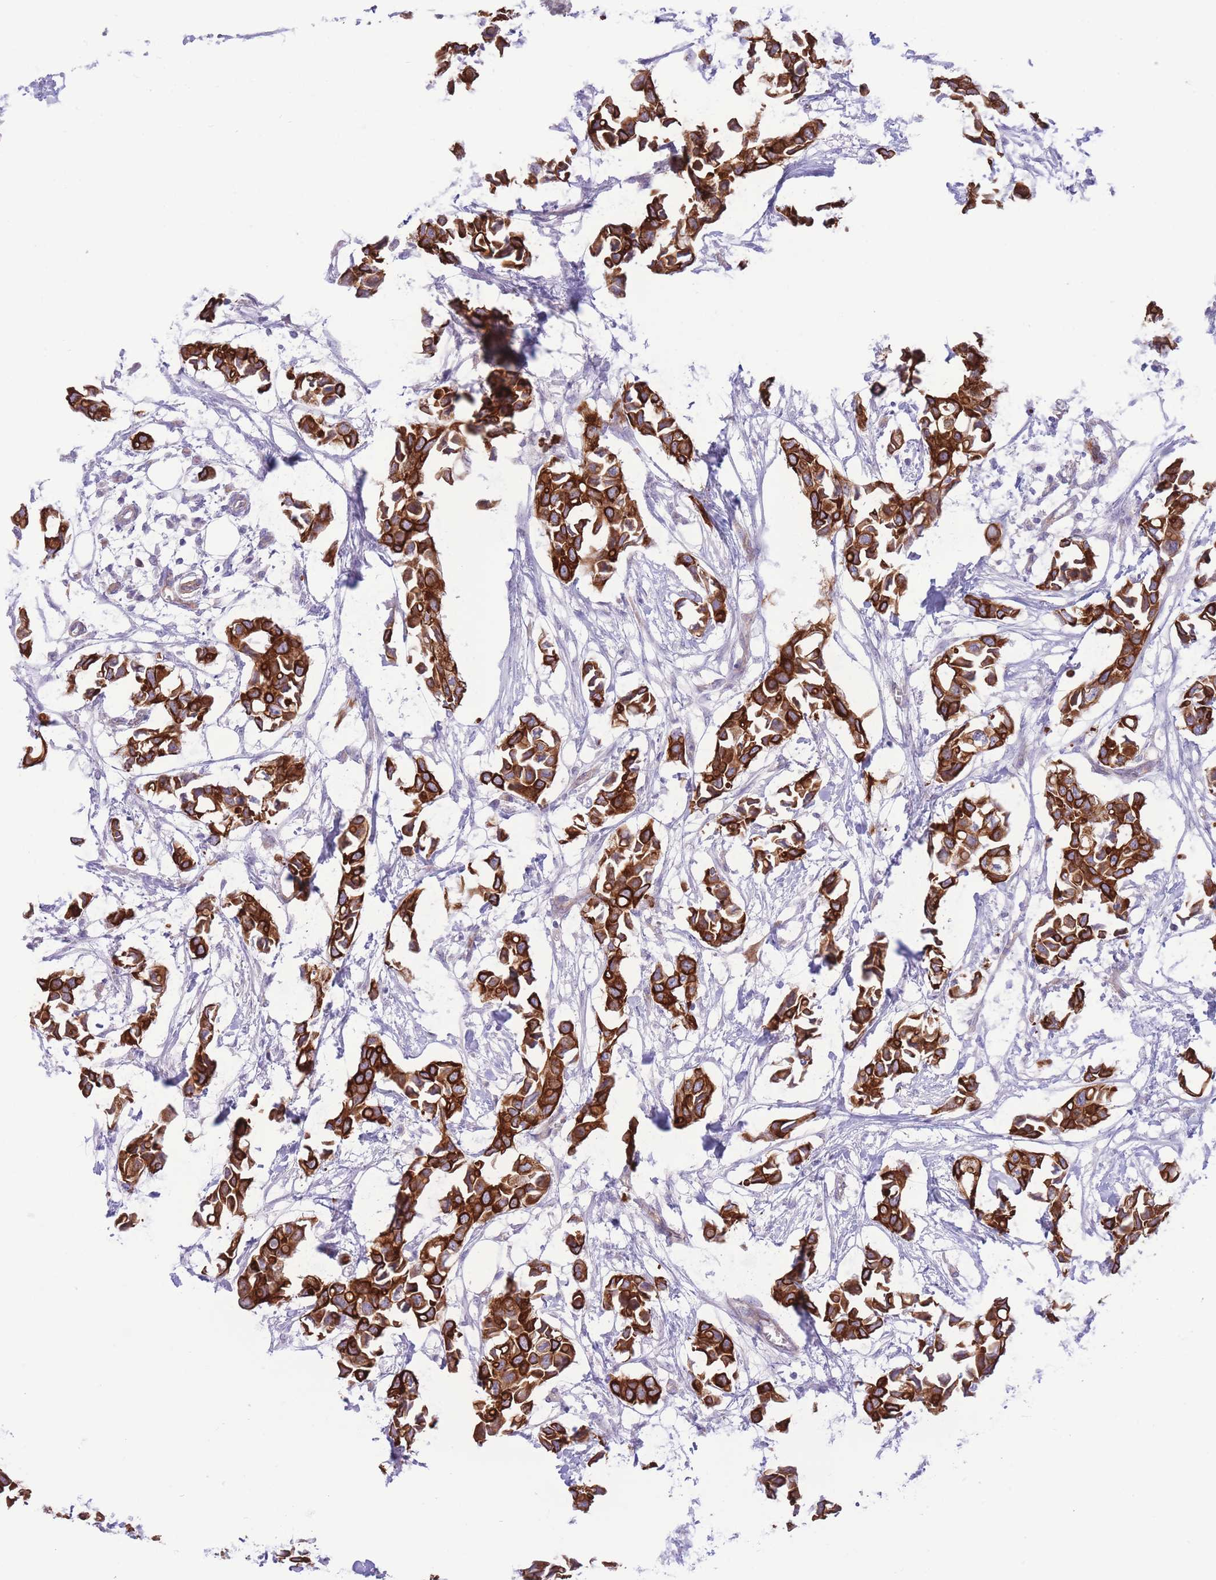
{"staining": {"intensity": "strong", "quantity": ">75%", "location": "cytoplasmic/membranous"}, "tissue": "breast cancer", "cell_type": "Tumor cells", "image_type": "cancer", "snomed": [{"axis": "morphology", "description": "Duct carcinoma"}, {"axis": "topography", "description": "Breast"}], "caption": "Intraductal carcinoma (breast) was stained to show a protein in brown. There is high levels of strong cytoplasmic/membranous staining in approximately >75% of tumor cells.", "gene": "MRPS31", "patient": {"sex": "female", "age": 41}}